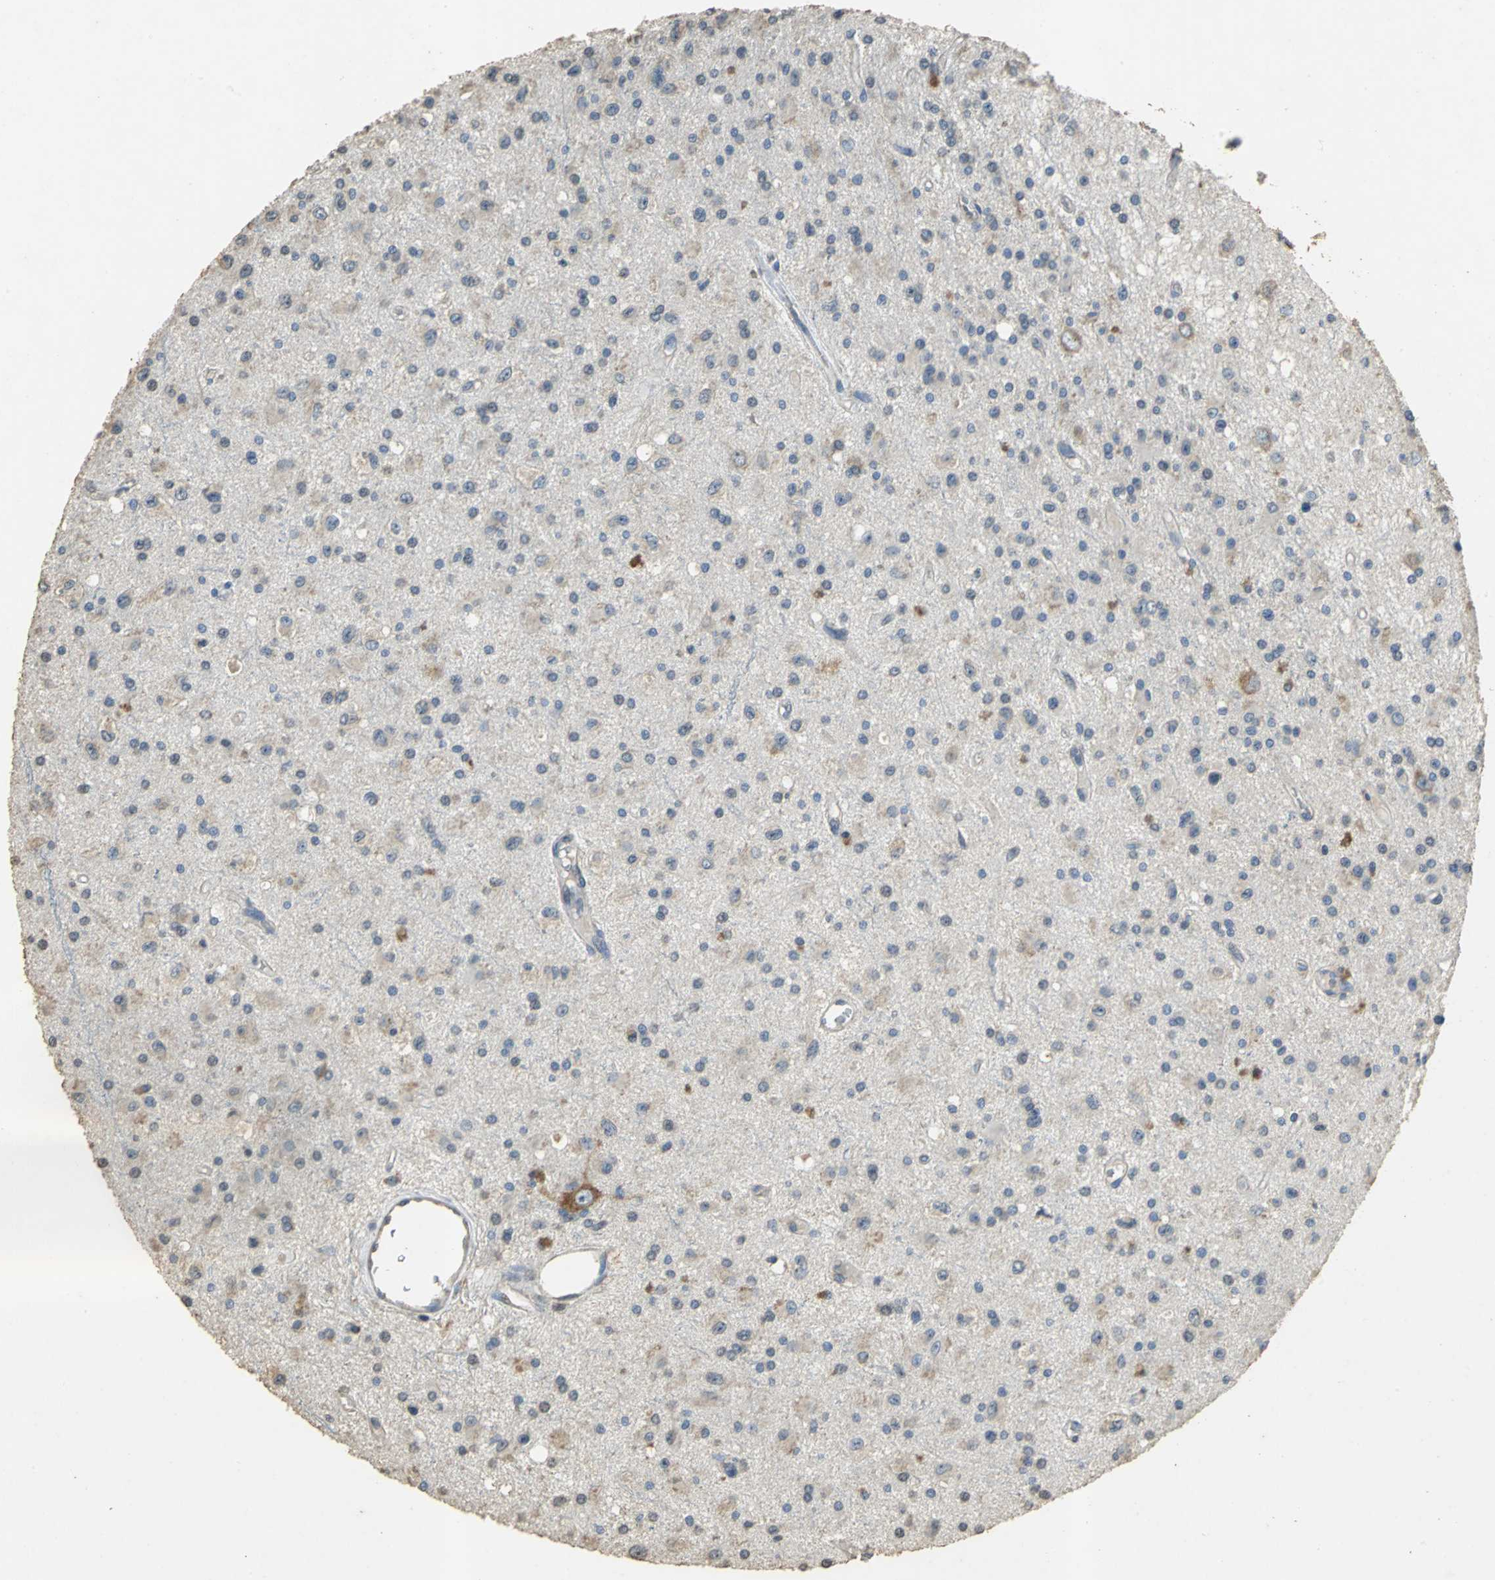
{"staining": {"intensity": "weak", "quantity": "25%-75%", "location": "cytoplasmic/membranous"}, "tissue": "glioma", "cell_type": "Tumor cells", "image_type": "cancer", "snomed": [{"axis": "morphology", "description": "Glioma, malignant, Low grade"}, {"axis": "topography", "description": "Brain"}], "caption": "Protein expression analysis of low-grade glioma (malignant) displays weak cytoplasmic/membranous staining in approximately 25%-75% of tumor cells. (DAB (3,3'-diaminobenzidine) = brown stain, brightfield microscopy at high magnification).", "gene": "ACSL4", "patient": {"sex": "male", "age": 58}}